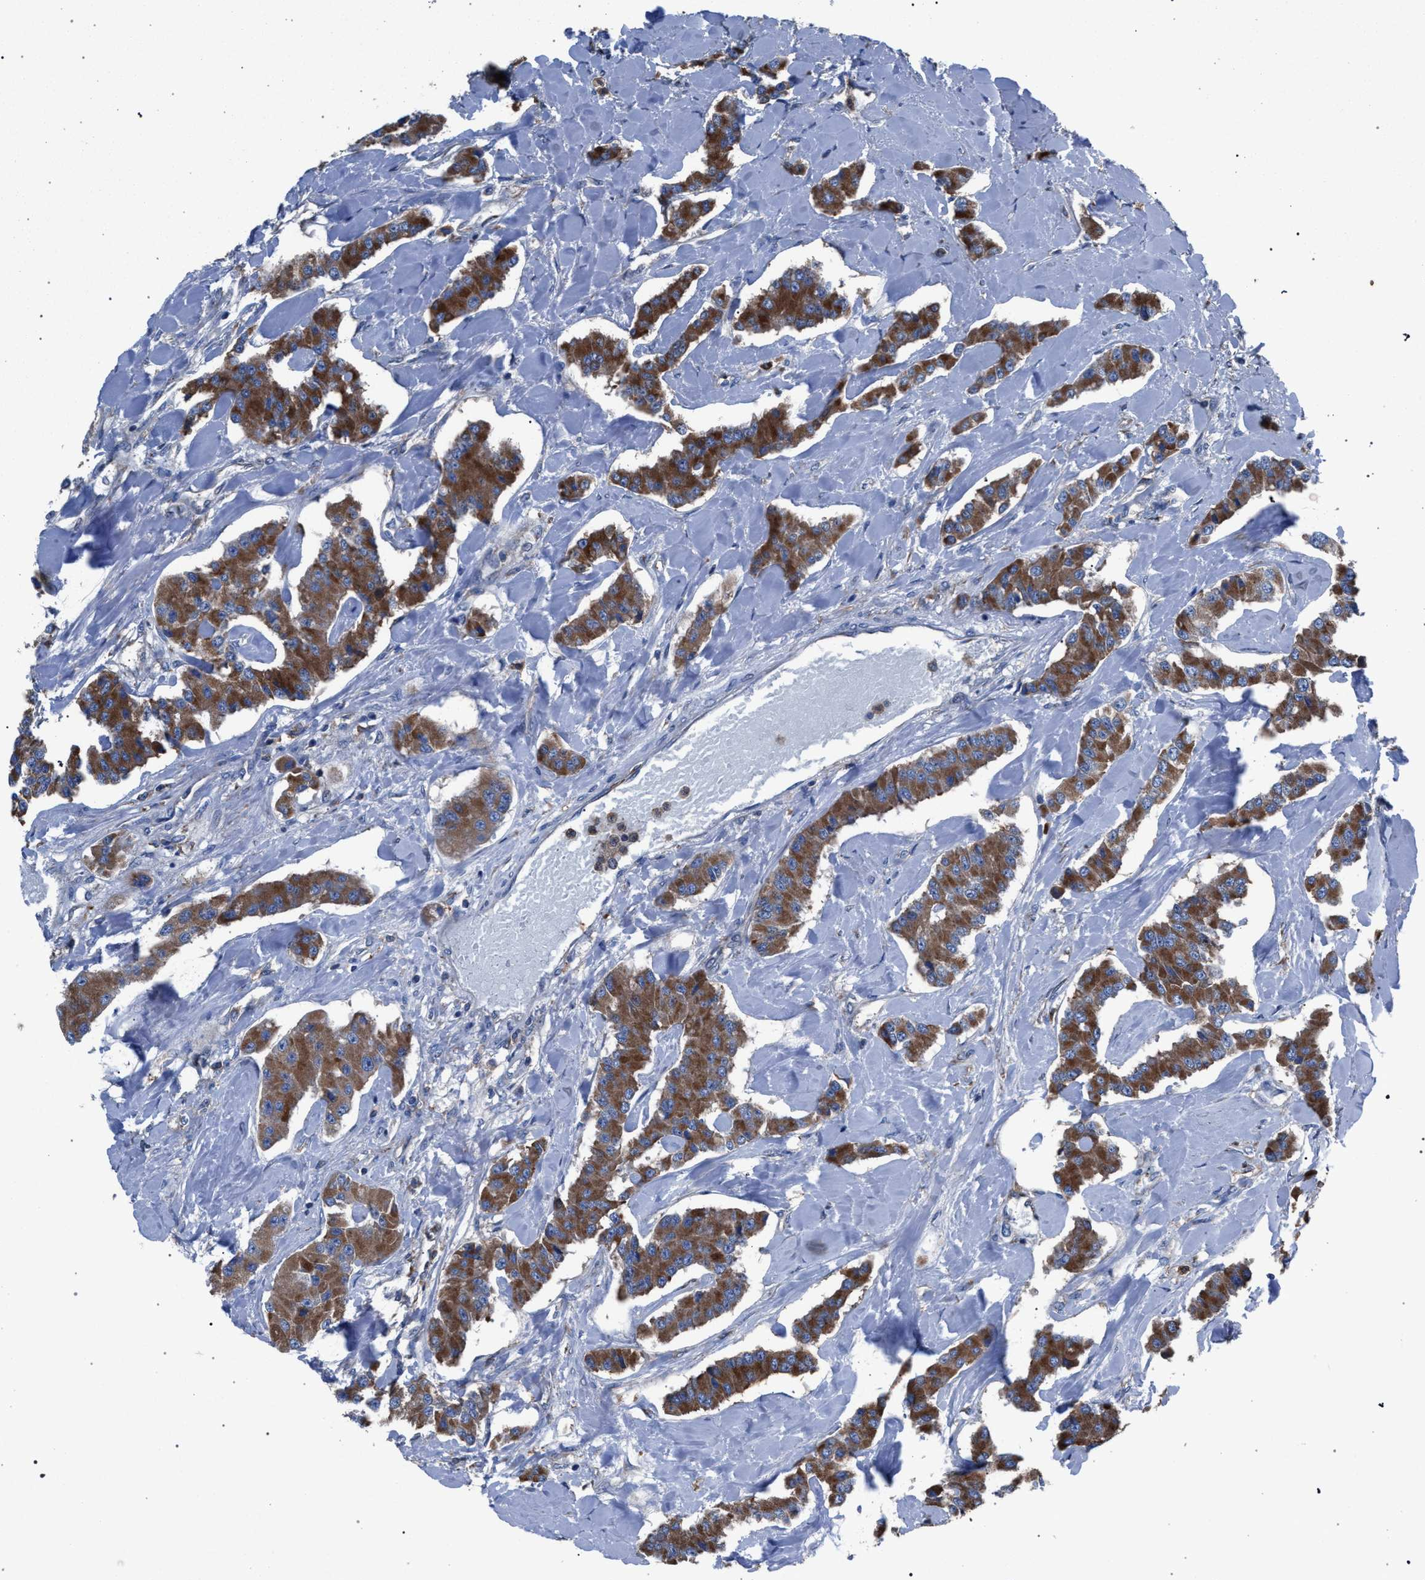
{"staining": {"intensity": "strong", "quantity": ">75%", "location": "cytoplasmic/membranous"}, "tissue": "carcinoid", "cell_type": "Tumor cells", "image_type": "cancer", "snomed": [{"axis": "morphology", "description": "Carcinoid, malignant, NOS"}, {"axis": "topography", "description": "Pancreas"}], "caption": "The micrograph displays a brown stain indicating the presence of a protein in the cytoplasmic/membranous of tumor cells in carcinoid (malignant).", "gene": "ATP6V0A1", "patient": {"sex": "male", "age": 41}}